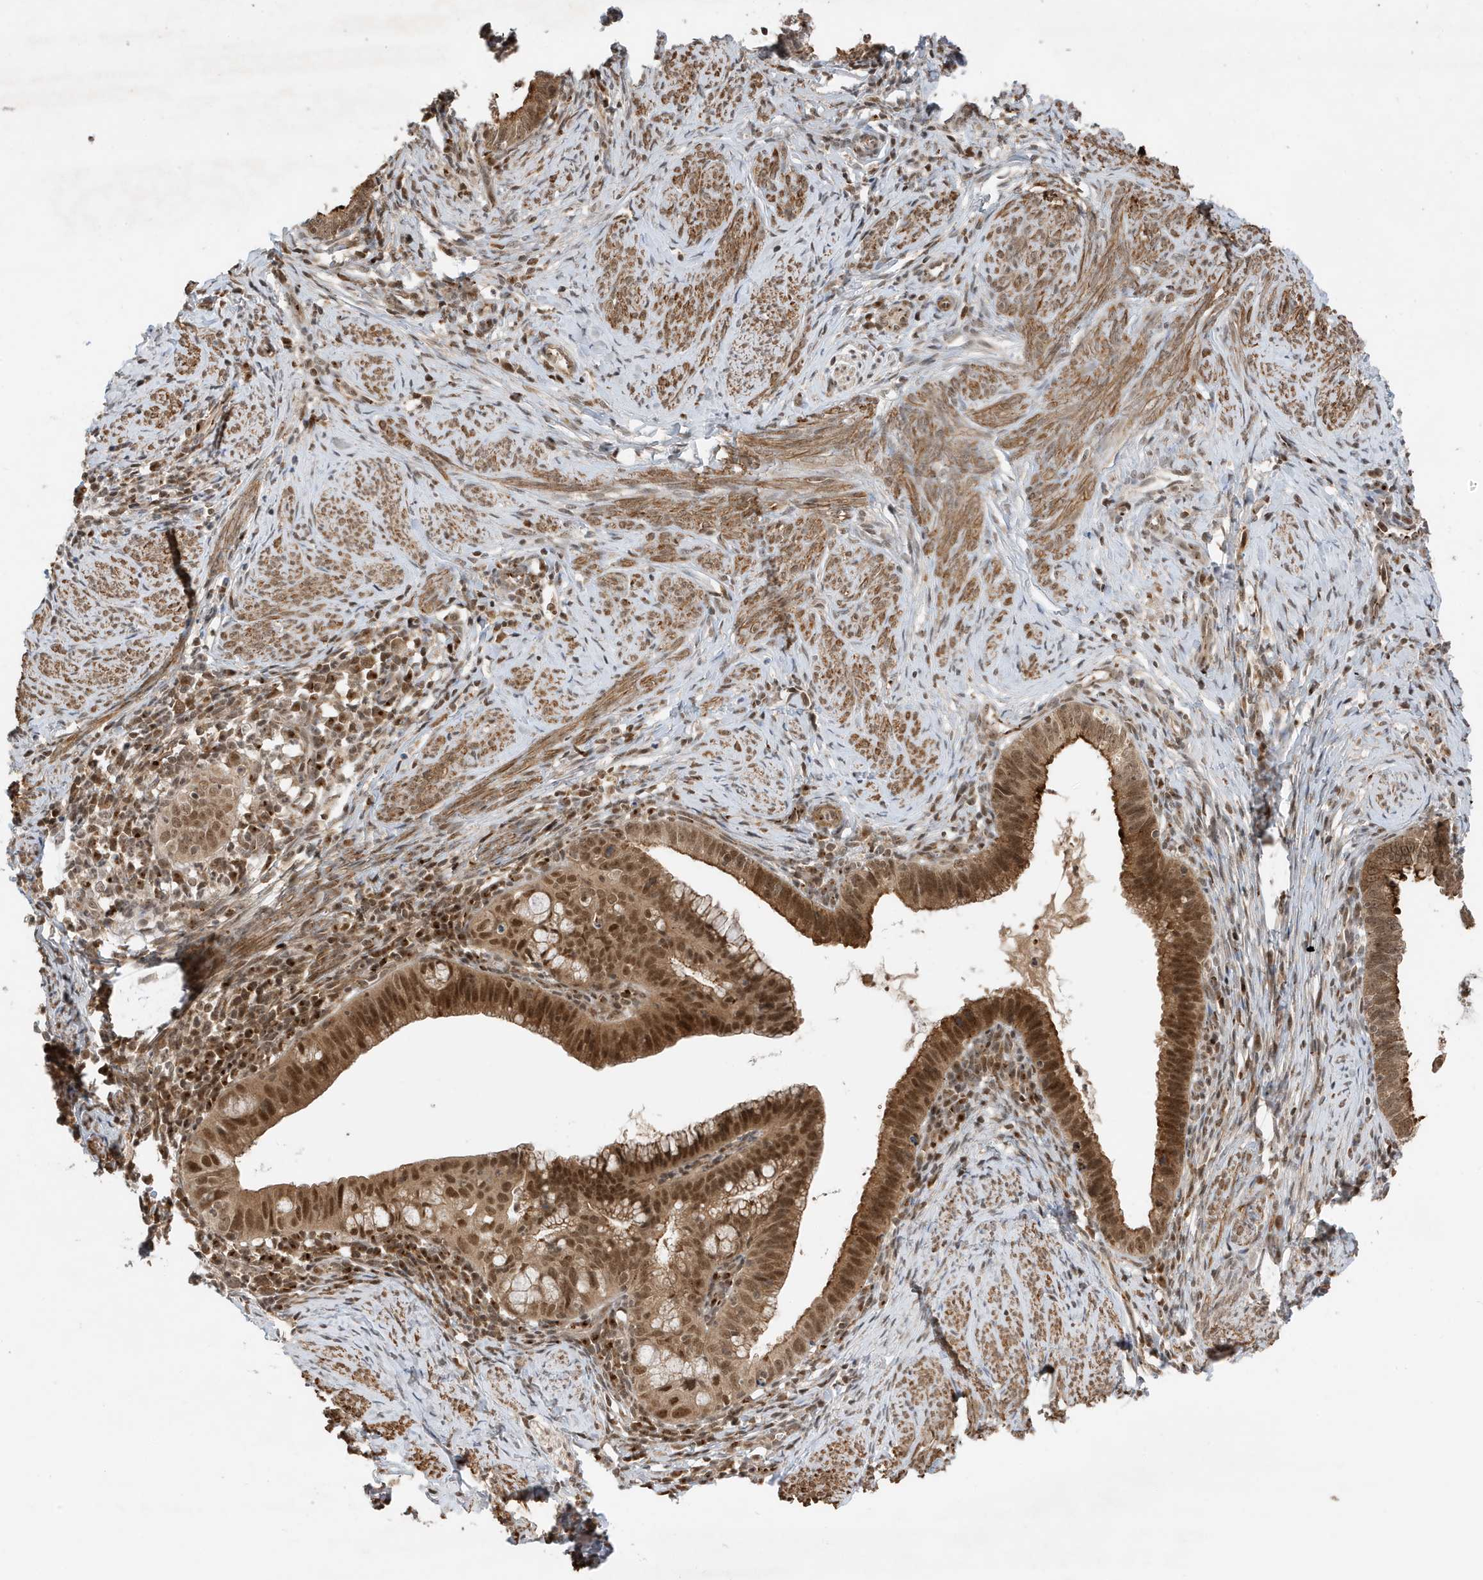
{"staining": {"intensity": "moderate", "quantity": ">75%", "location": "cytoplasmic/membranous,nuclear"}, "tissue": "cervical cancer", "cell_type": "Tumor cells", "image_type": "cancer", "snomed": [{"axis": "morphology", "description": "Adenocarcinoma, NOS"}, {"axis": "topography", "description": "Cervix"}], "caption": "A photomicrograph of adenocarcinoma (cervical) stained for a protein displays moderate cytoplasmic/membranous and nuclear brown staining in tumor cells.", "gene": "MAST3", "patient": {"sex": "female", "age": 36}}